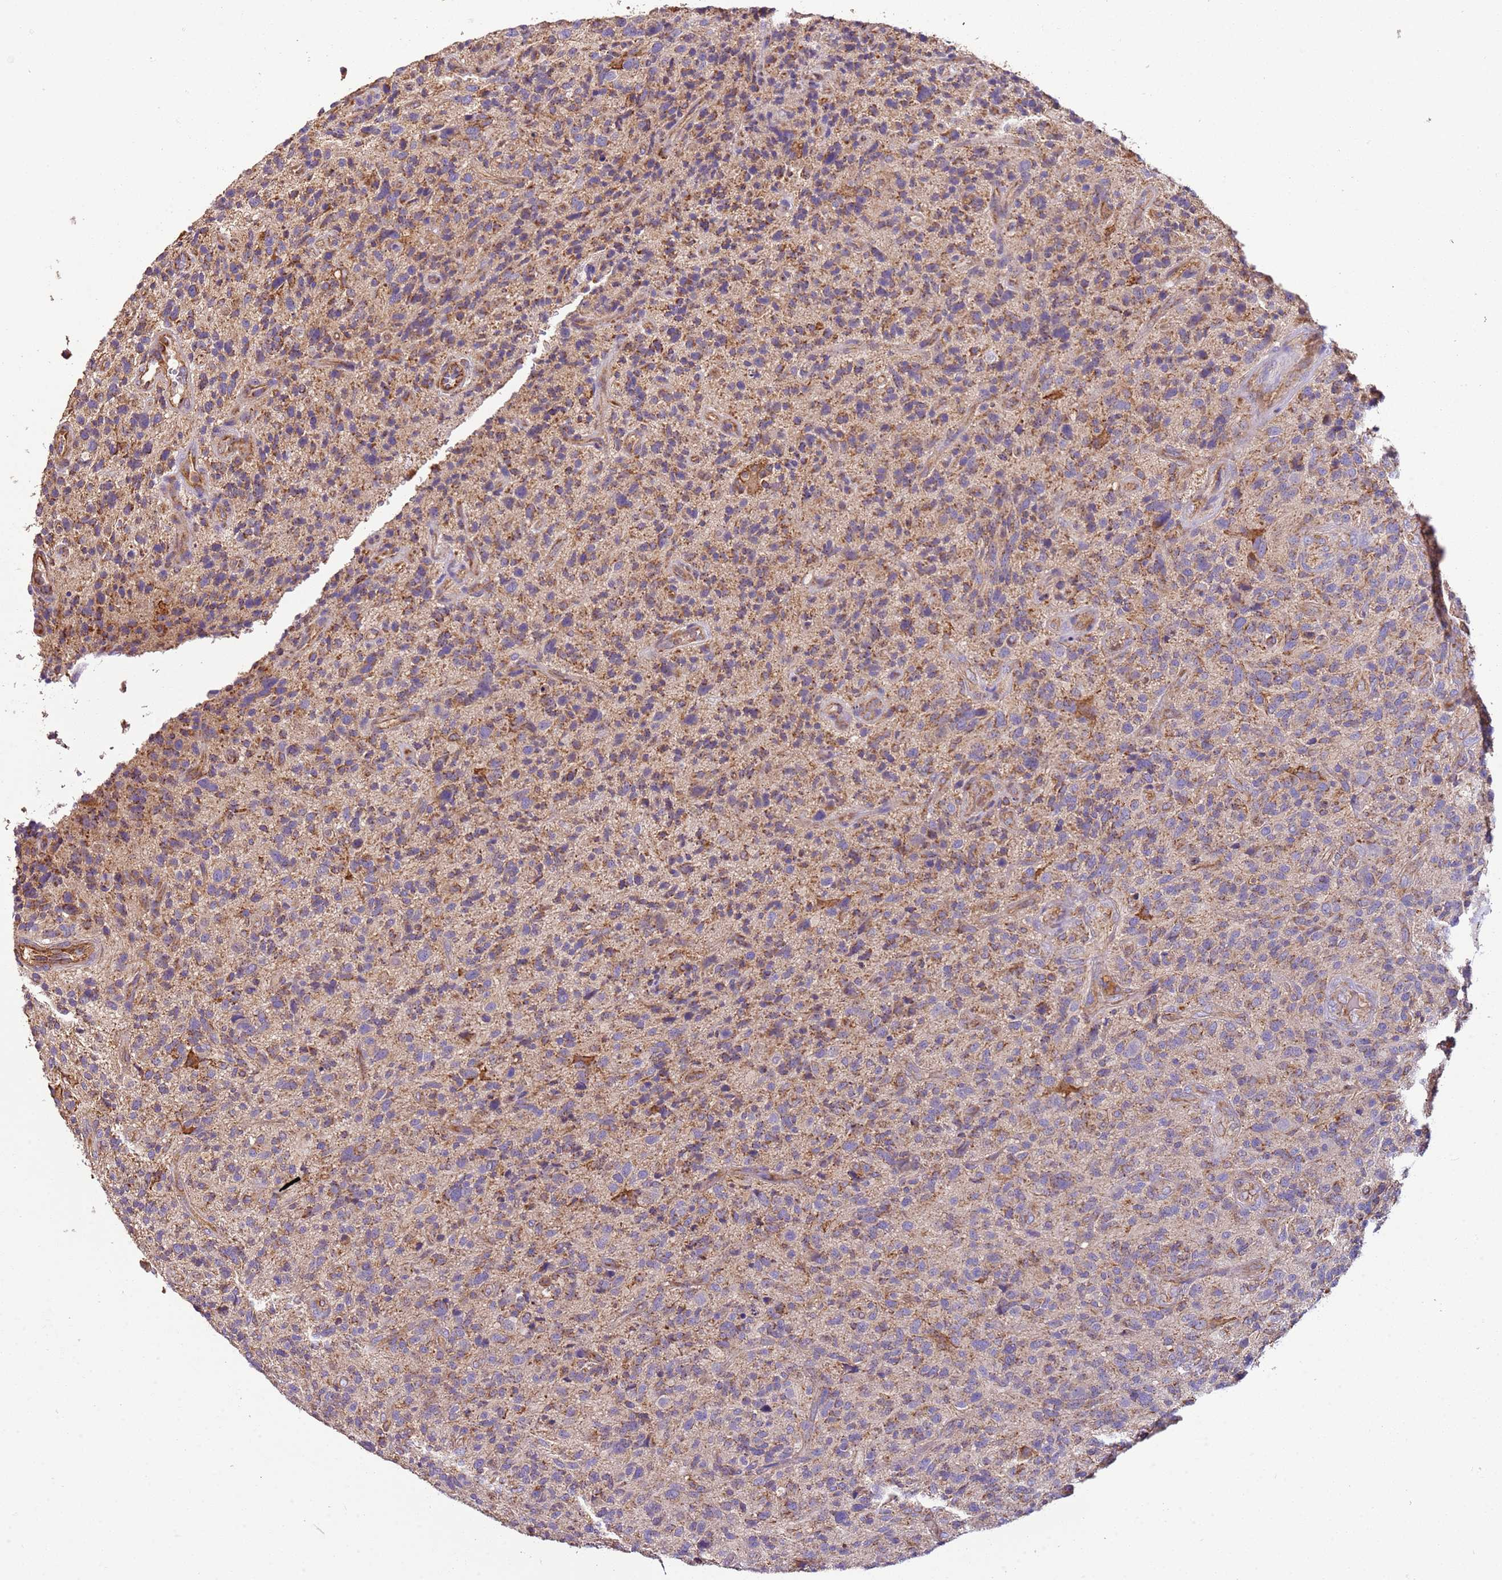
{"staining": {"intensity": "moderate", "quantity": "<25%", "location": "cytoplasmic/membranous"}, "tissue": "glioma", "cell_type": "Tumor cells", "image_type": "cancer", "snomed": [{"axis": "morphology", "description": "Glioma, malignant, High grade"}, {"axis": "topography", "description": "Brain"}], "caption": "Glioma tissue demonstrates moderate cytoplasmic/membranous staining in approximately <25% of tumor cells", "gene": "RMND5A", "patient": {"sex": "male", "age": 47}}